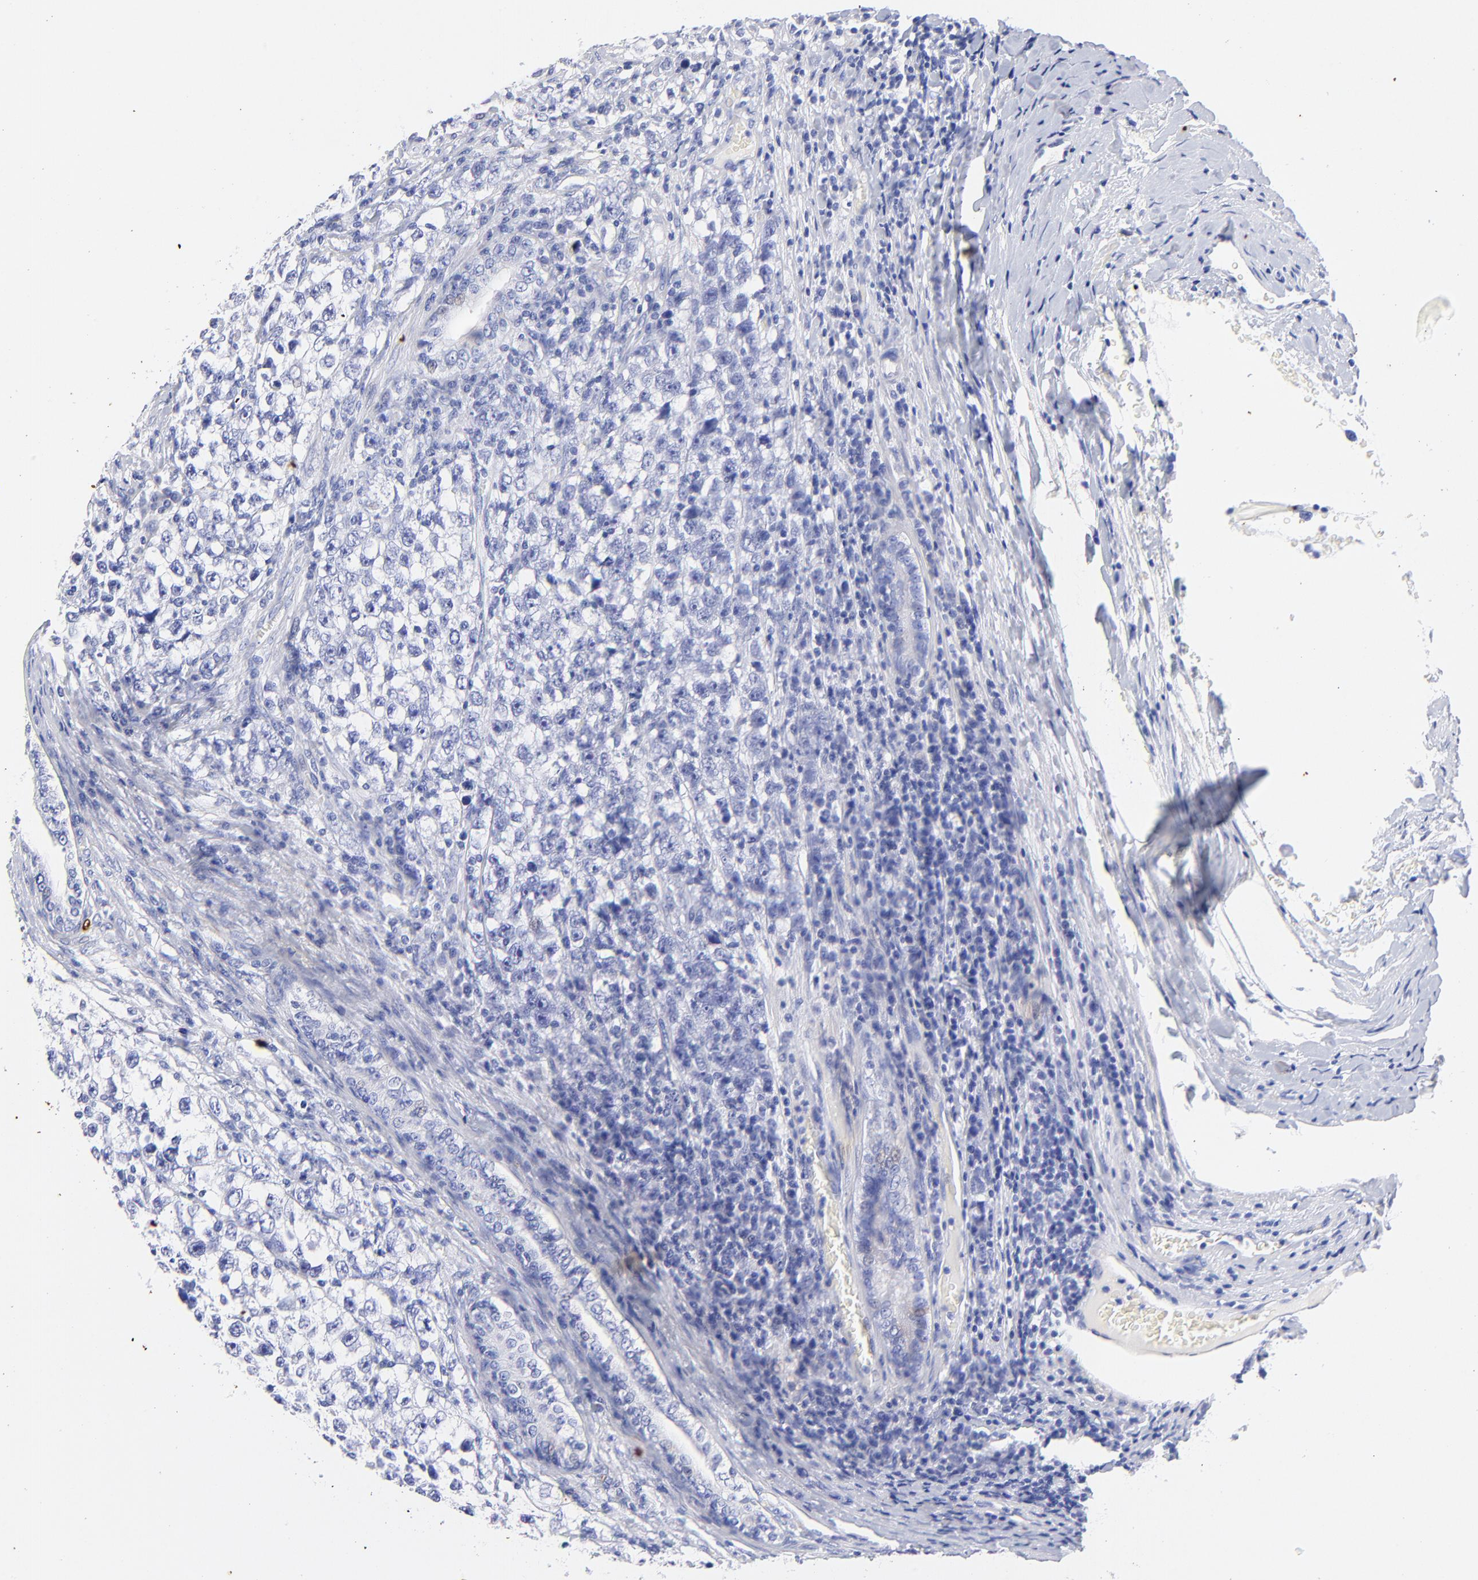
{"staining": {"intensity": "negative", "quantity": "none", "location": "none"}, "tissue": "testis cancer", "cell_type": "Tumor cells", "image_type": "cancer", "snomed": [{"axis": "morphology", "description": "Seminoma, NOS"}, {"axis": "morphology", "description": "Carcinoma, Embryonal, NOS"}, {"axis": "topography", "description": "Testis"}], "caption": "An immunohistochemistry micrograph of testis cancer (embryonal carcinoma) is shown. There is no staining in tumor cells of testis cancer (embryonal carcinoma).", "gene": "HORMAD2", "patient": {"sex": "male", "age": 30}}